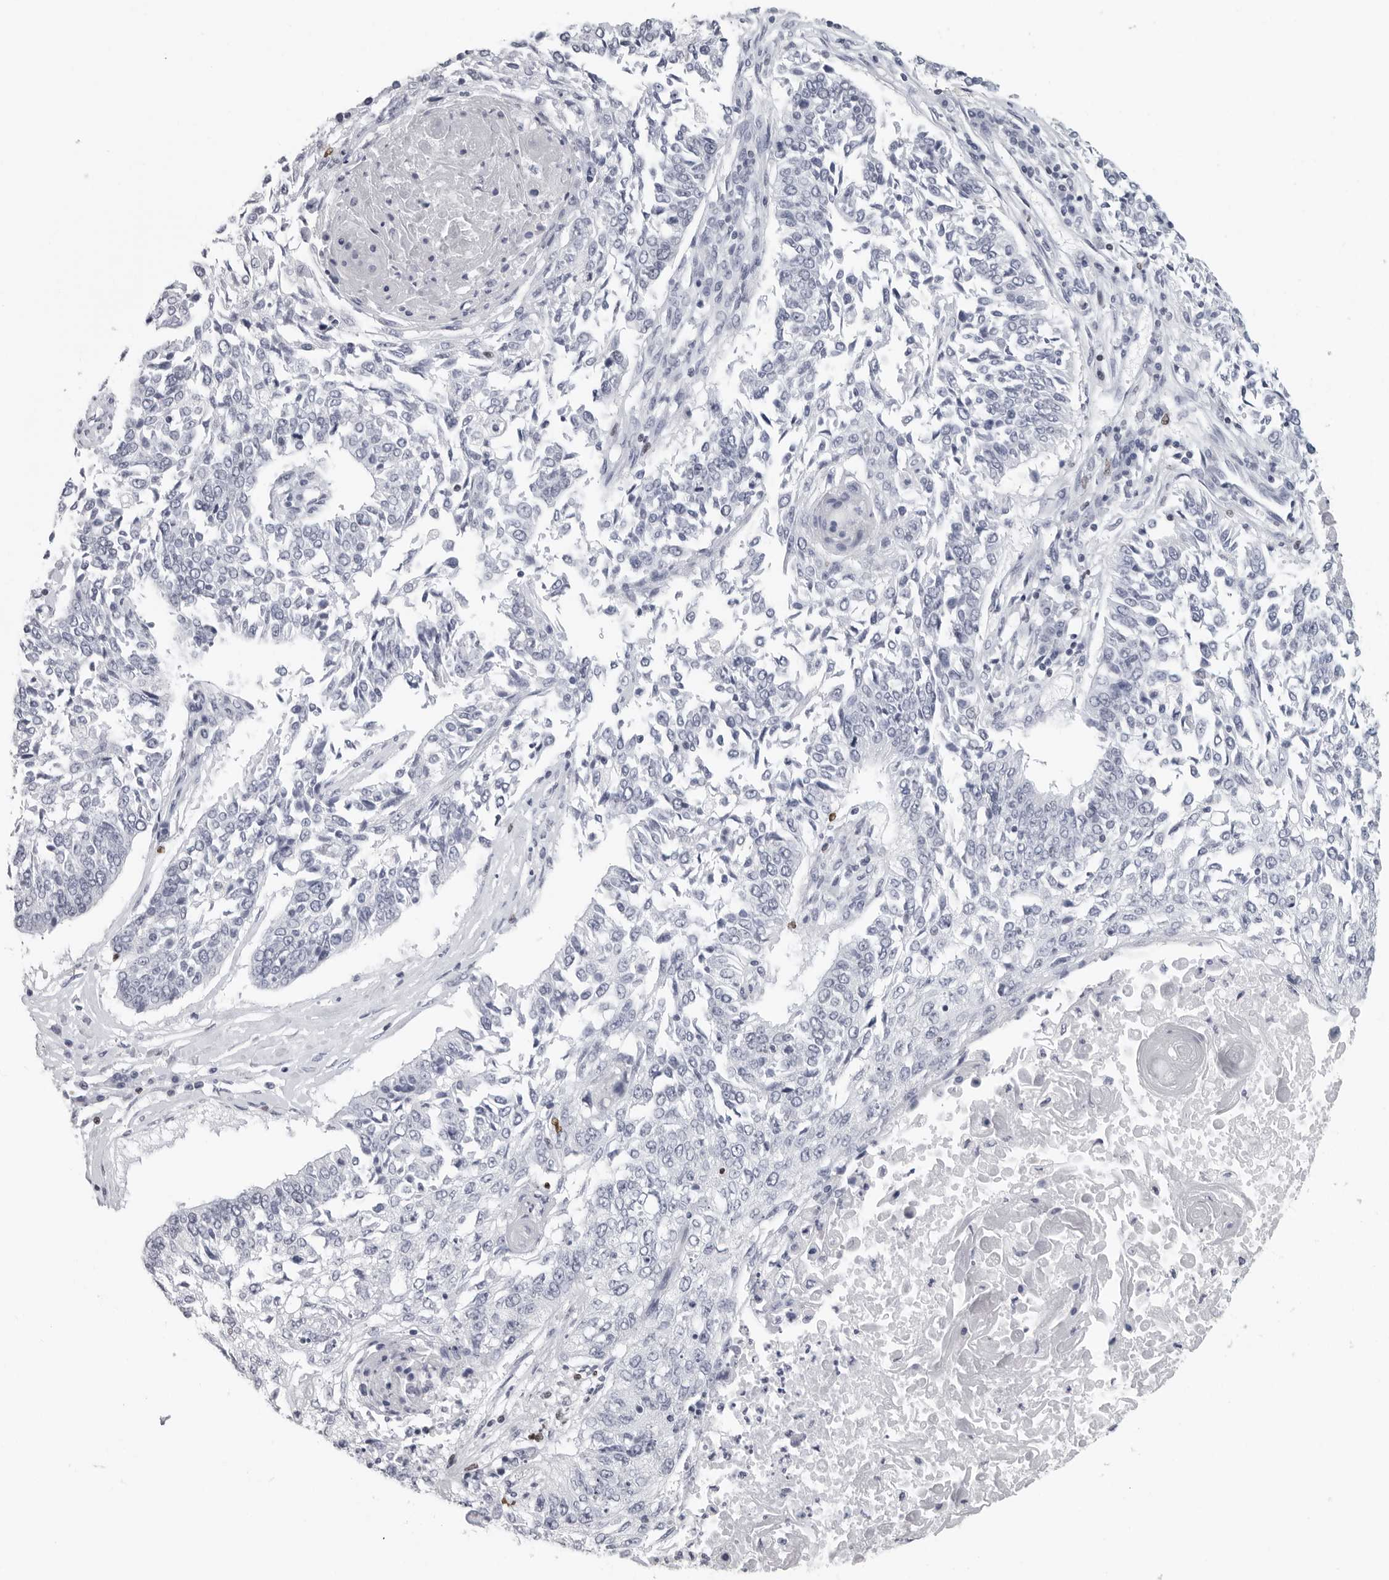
{"staining": {"intensity": "negative", "quantity": "none", "location": "none"}, "tissue": "lung cancer", "cell_type": "Tumor cells", "image_type": "cancer", "snomed": [{"axis": "morphology", "description": "Normal tissue, NOS"}, {"axis": "morphology", "description": "Squamous cell carcinoma, NOS"}, {"axis": "topography", "description": "Cartilage tissue"}, {"axis": "topography", "description": "Bronchus"}, {"axis": "topography", "description": "Lung"}, {"axis": "topography", "description": "Peripheral nerve tissue"}], "caption": "Immunohistochemical staining of human lung squamous cell carcinoma demonstrates no significant positivity in tumor cells. Brightfield microscopy of IHC stained with DAB (3,3'-diaminobenzidine) (brown) and hematoxylin (blue), captured at high magnification.", "gene": "SATB2", "patient": {"sex": "female", "age": 49}}